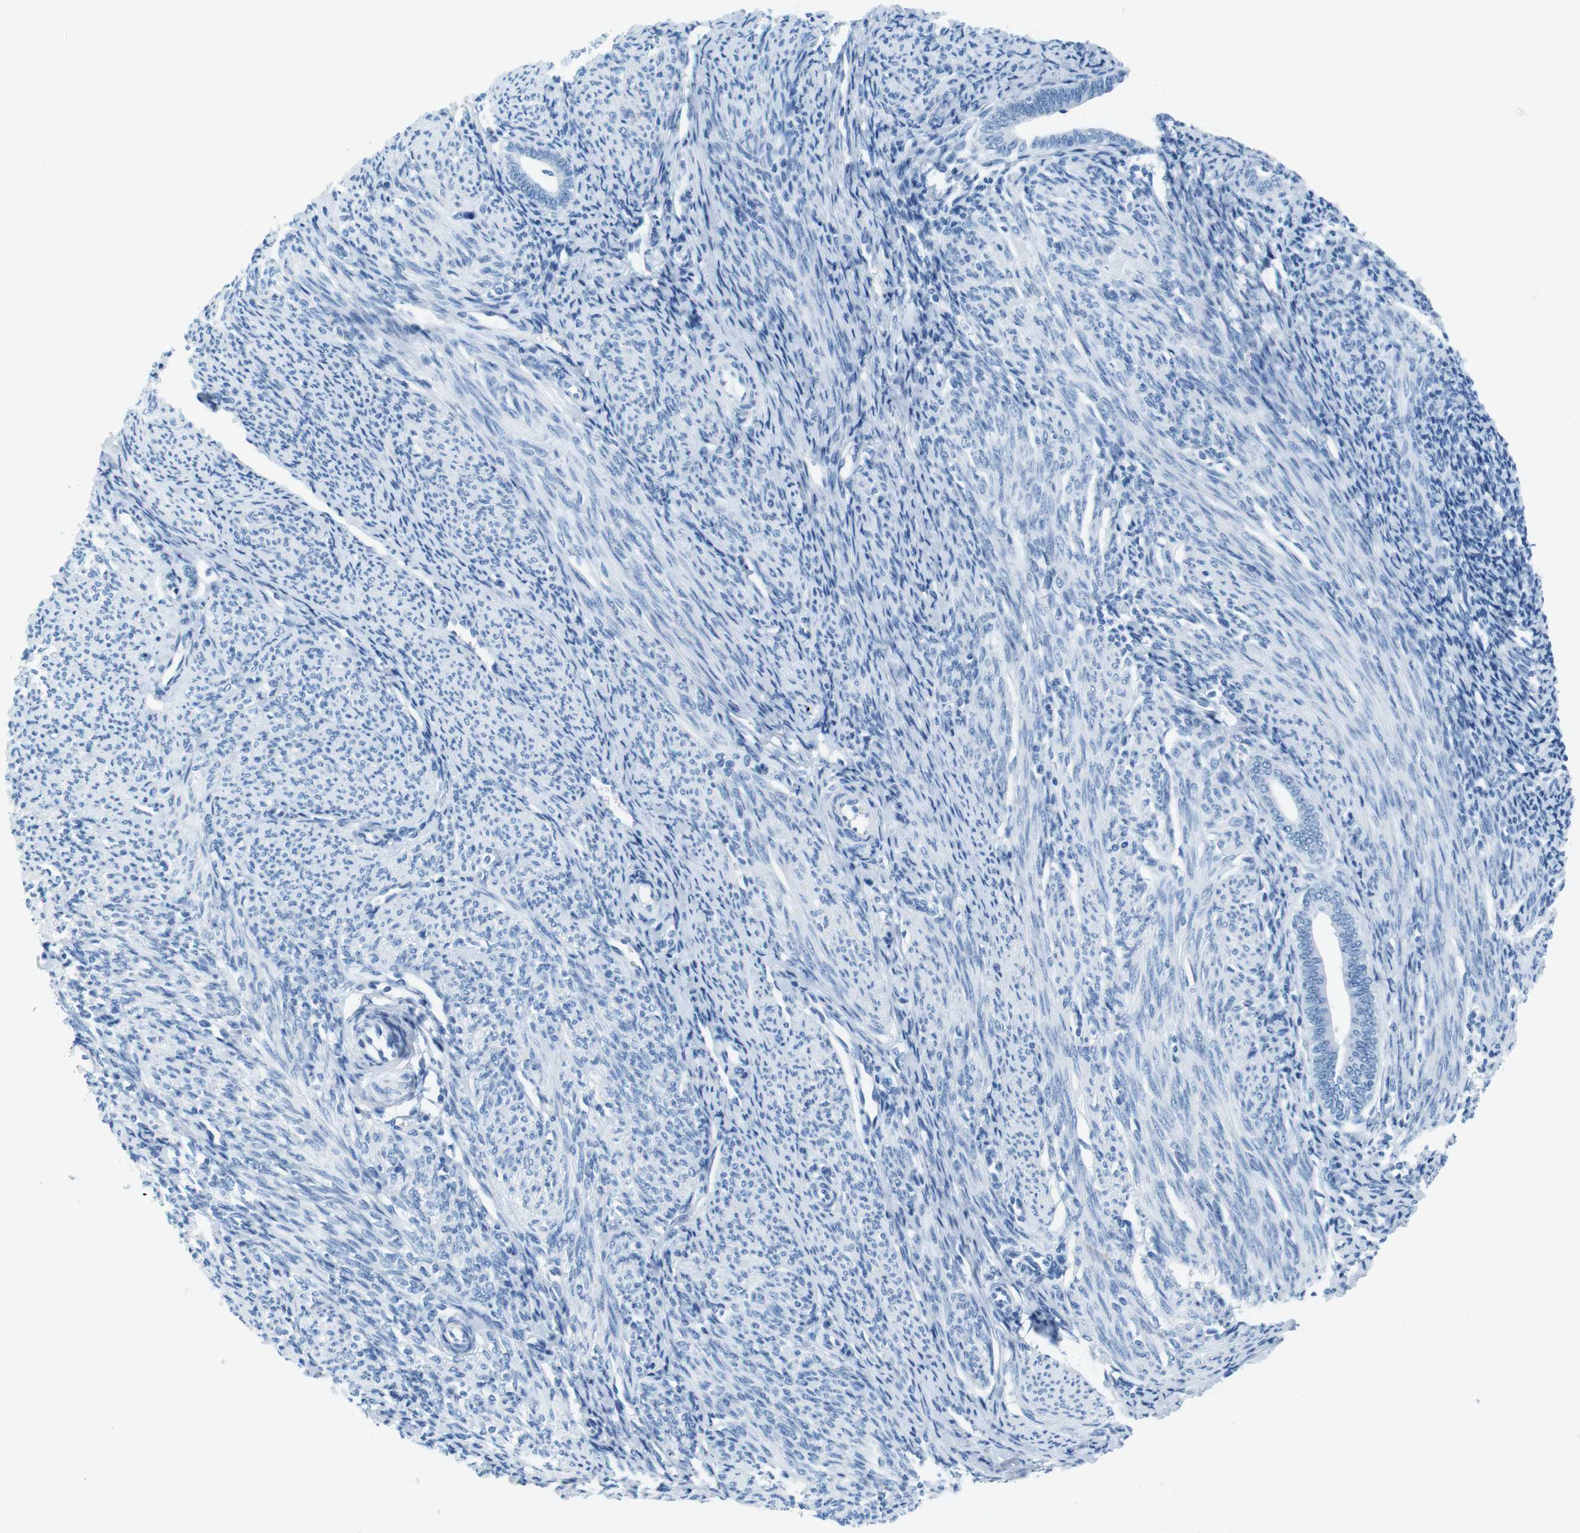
{"staining": {"intensity": "negative", "quantity": "none", "location": "none"}, "tissue": "endometrium", "cell_type": "Cells in endometrial stroma", "image_type": "normal", "snomed": [{"axis": "morphology", "description": "Normal tissue, NOS"}, {"axis": "topography", "description": "Endometrium"}], "caption": "A micrograph of endometrium stained for a protein exhibits no brown staining in cells in endometrial stroma. (DAB IHC with hematoxylin counter stain).", "gene": "CTAG1B", "patient": {"sex": "female", "age": 57}}